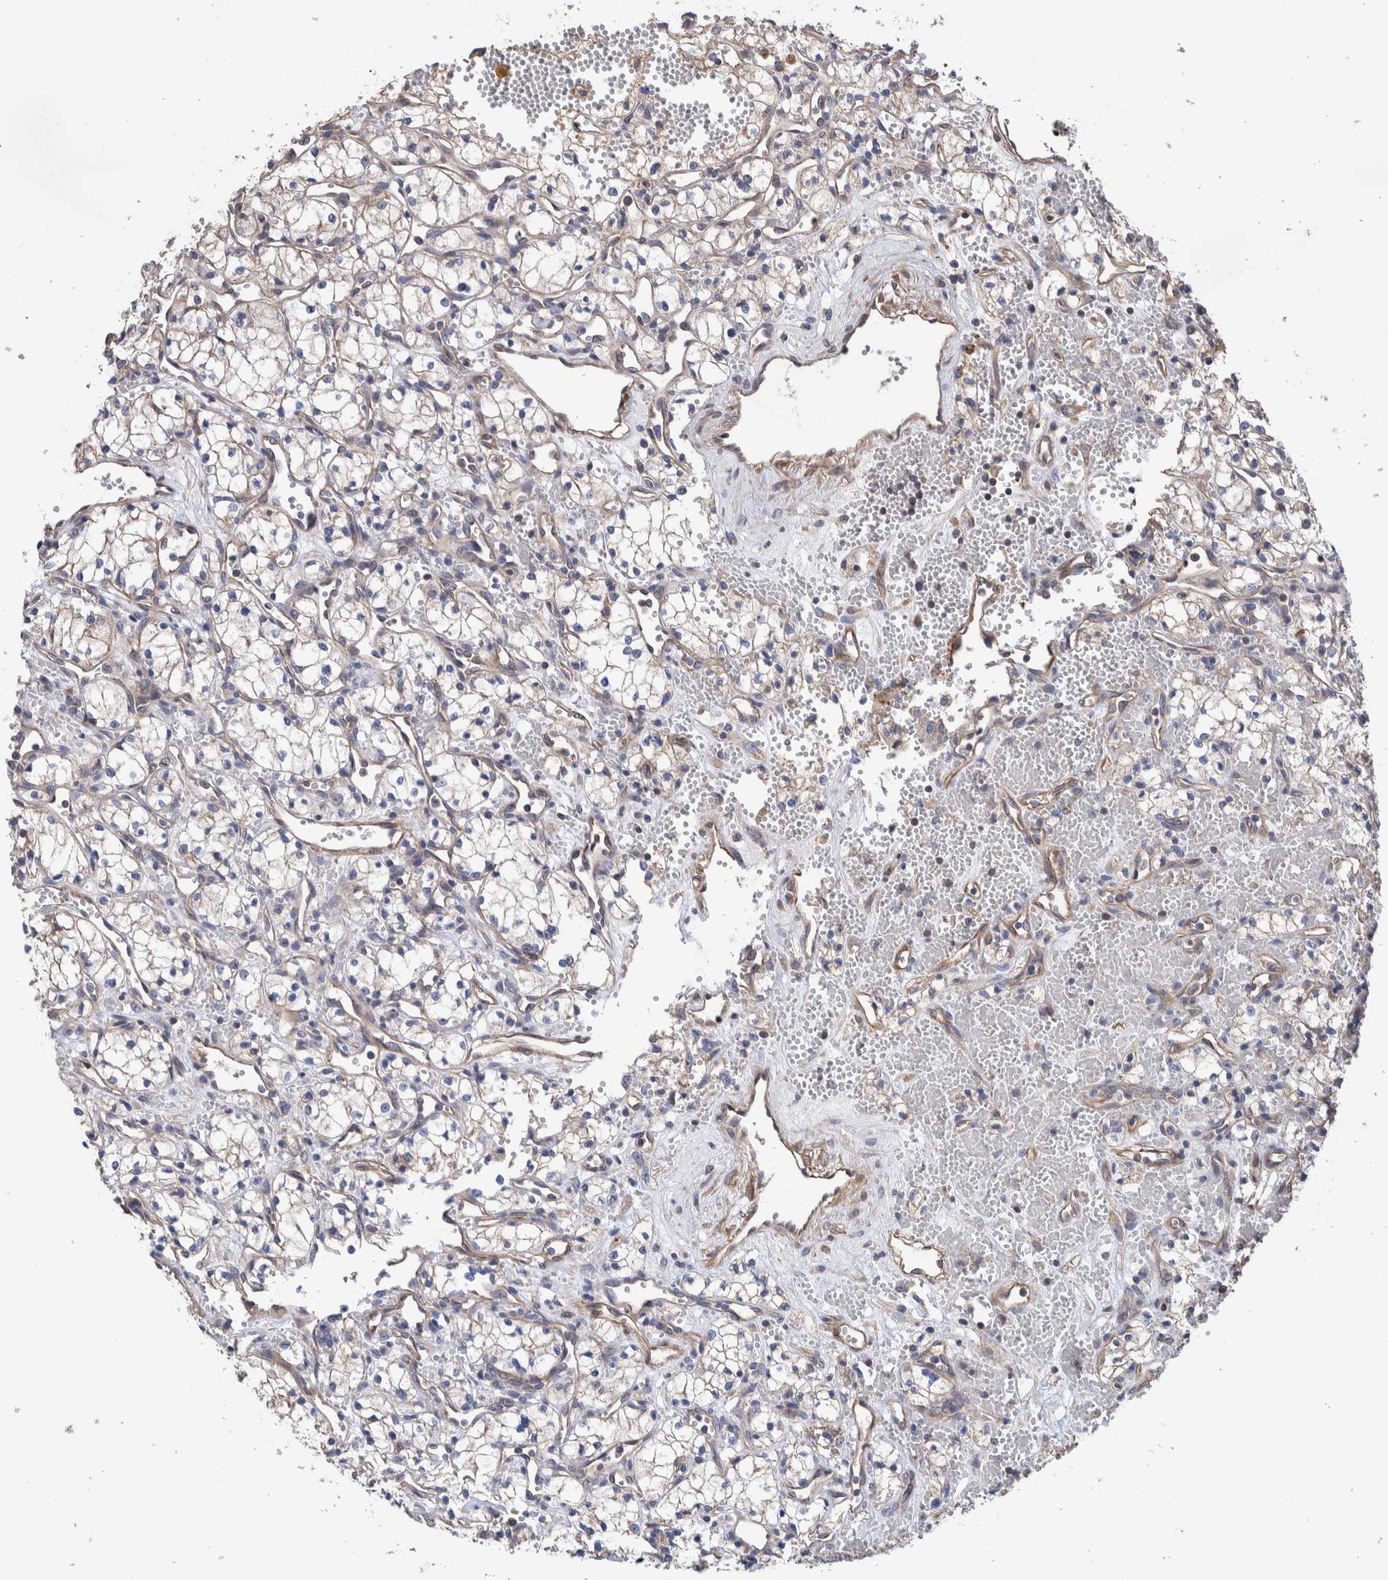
{"staining": {"intensity": "negative", "quantity": "none", "location": "none"}, "tissue": "renal cancer", "cell_type": "Tumor cells", "image_type": "cancer", "snomed": [{"axis": "morphology", "description": "Adenocarcinoma, NOS"}, {"axis": "topography", "description": "Kidney"}], "caption": "There is no significant staining in tumor cells of renal cancer.", "gene": "SLC45A4", "patient": {"sex": "male", "age": 59}}